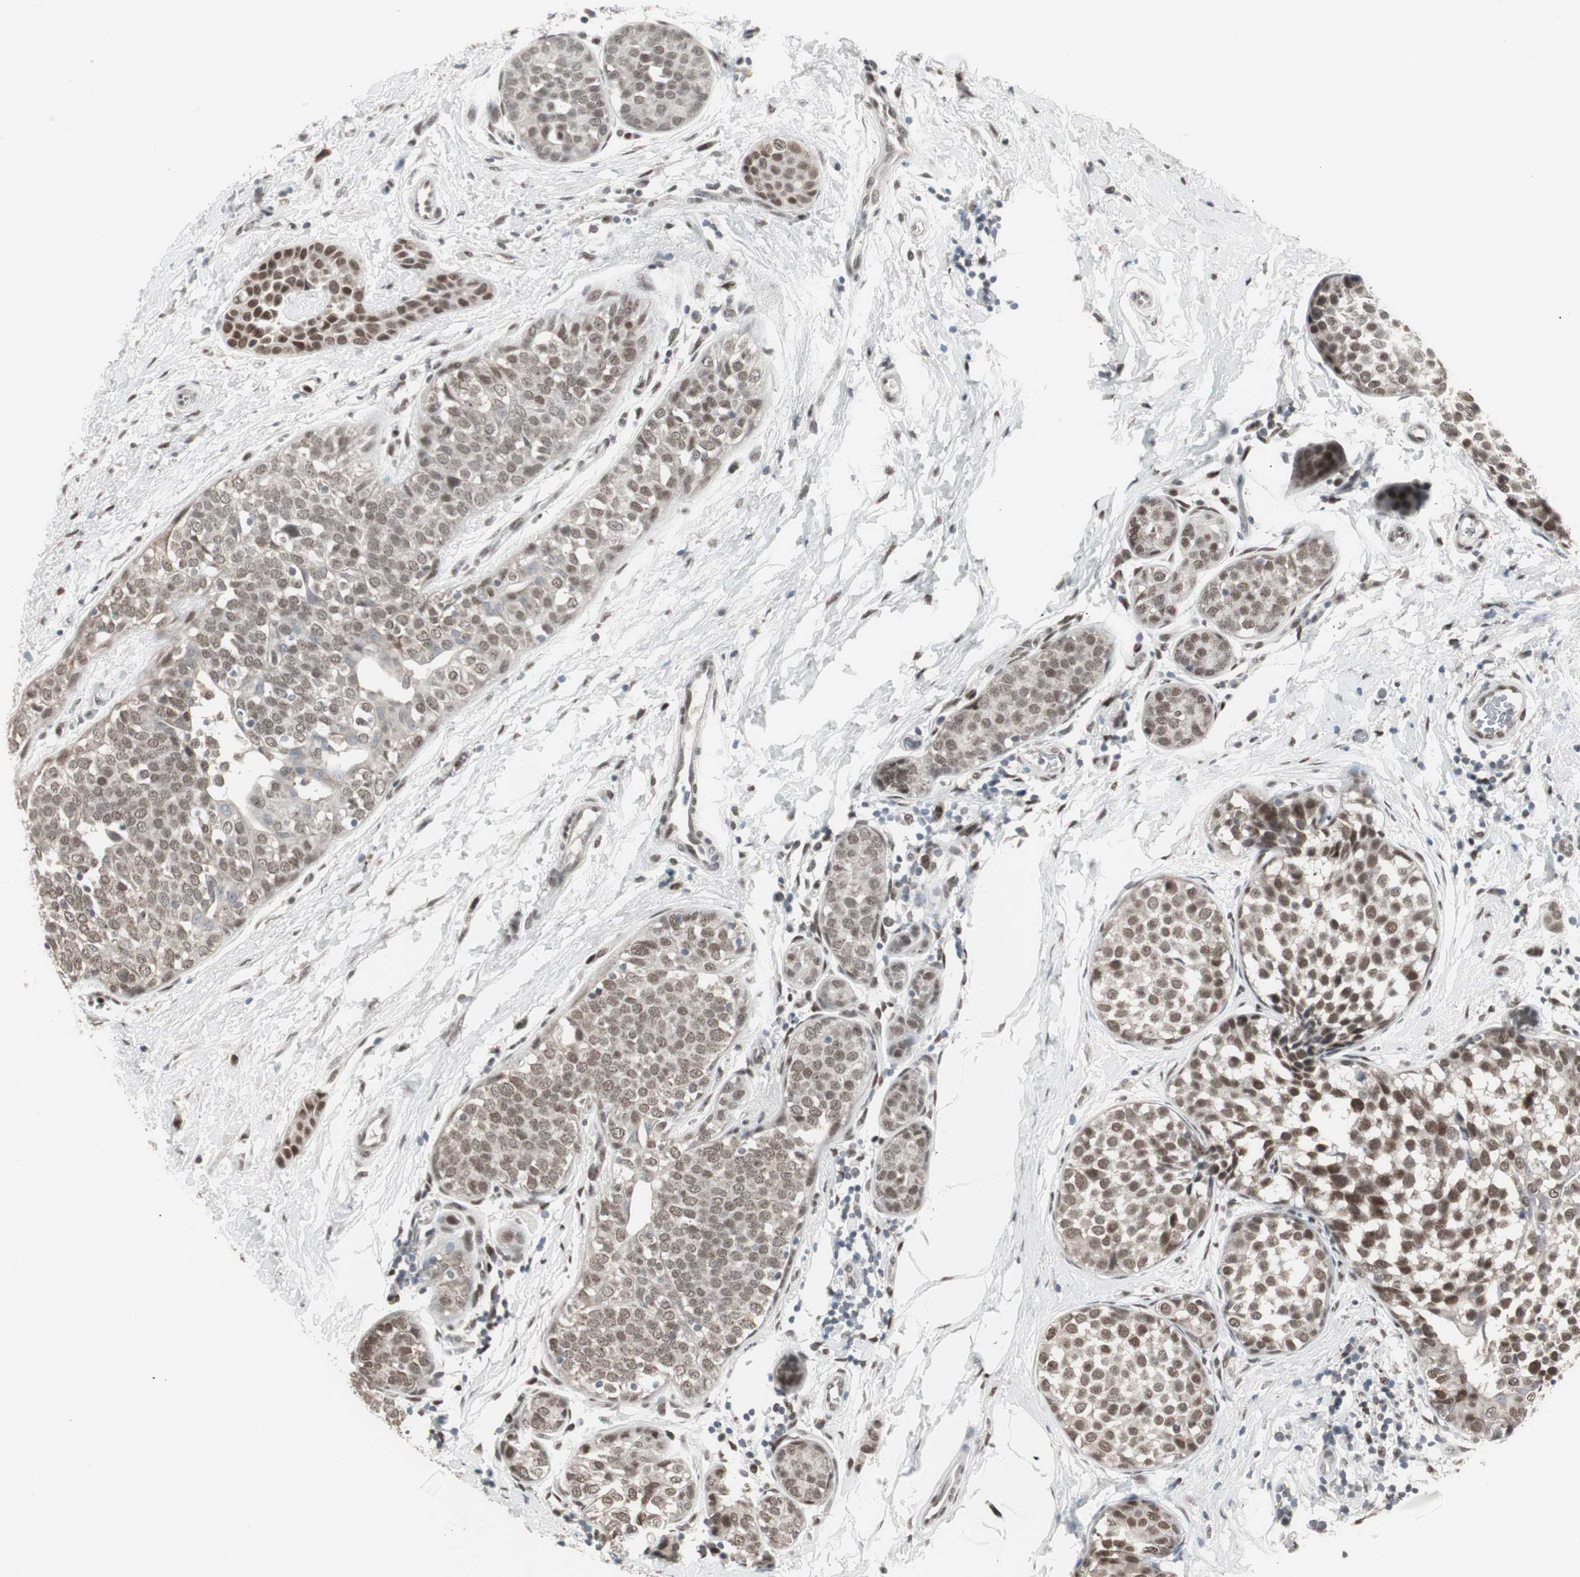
{"staining": {"intensity": "moderate", "quantity": ">75%", "location": "nuclear"}, "tissue": "breast cancer", "cell_type": "Tumor cells", "image_type": "cancer", "snomed": [{"axis": "morphology", "description": "Lobular carcinoma, in situ"}, {"axis": "morphology", "description": "Lobular carcinoma"}, {"axis": "topography", "description": "Breast"}], "caption": "Immunohistochemical staining of breast cancer (lobular carcinoma) reveals moderate nuclear protein staining in about >75% of tumor cells. (DAB (3,3'-diaminobenzidine) IHC, brown staining for protein, blue staining for nuclei).", "gene": "RXRA", "patient": {"sex": "female", "age": 41}}